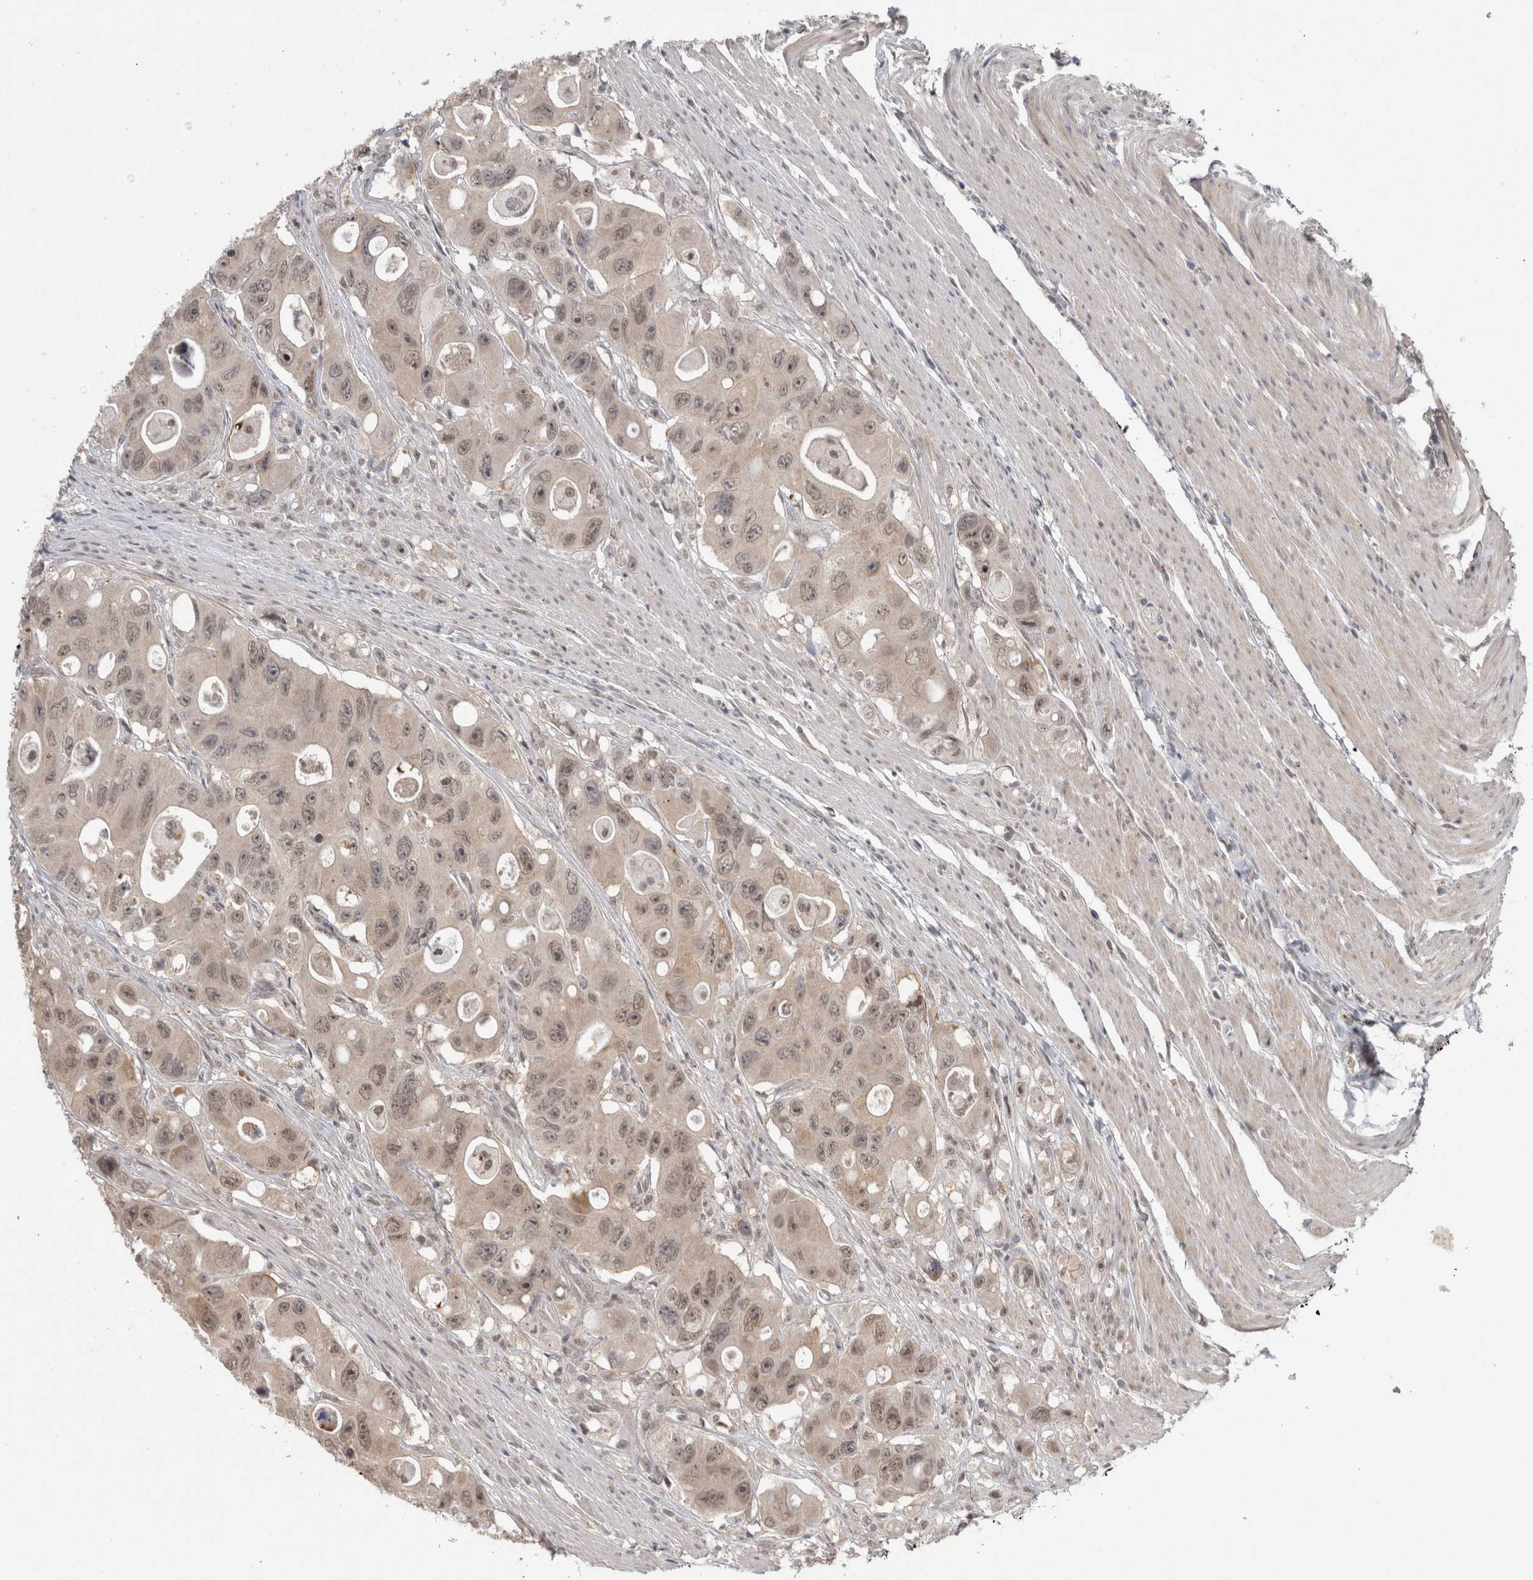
{"staining": {"intensity": "weak", "quantity": ">75%", "location": "nuclear"}, "tissue": "colorectal cancer", "cell_type": "Tumor cells", "image_type": "cancer", "snomed": [{"axis": "morphology", "description": "Adenocarcinoma, NOS"}, {"axis": "topography", "description": "Colon"}], "caption": "Colorectal cancer (adenocarcinoma) stained with a brown dye shows weak nuclear positive positivity in approximately >75% of tumor cells.", "gene": "MTBP", "patient": {"sex": "female", "age": 46}}